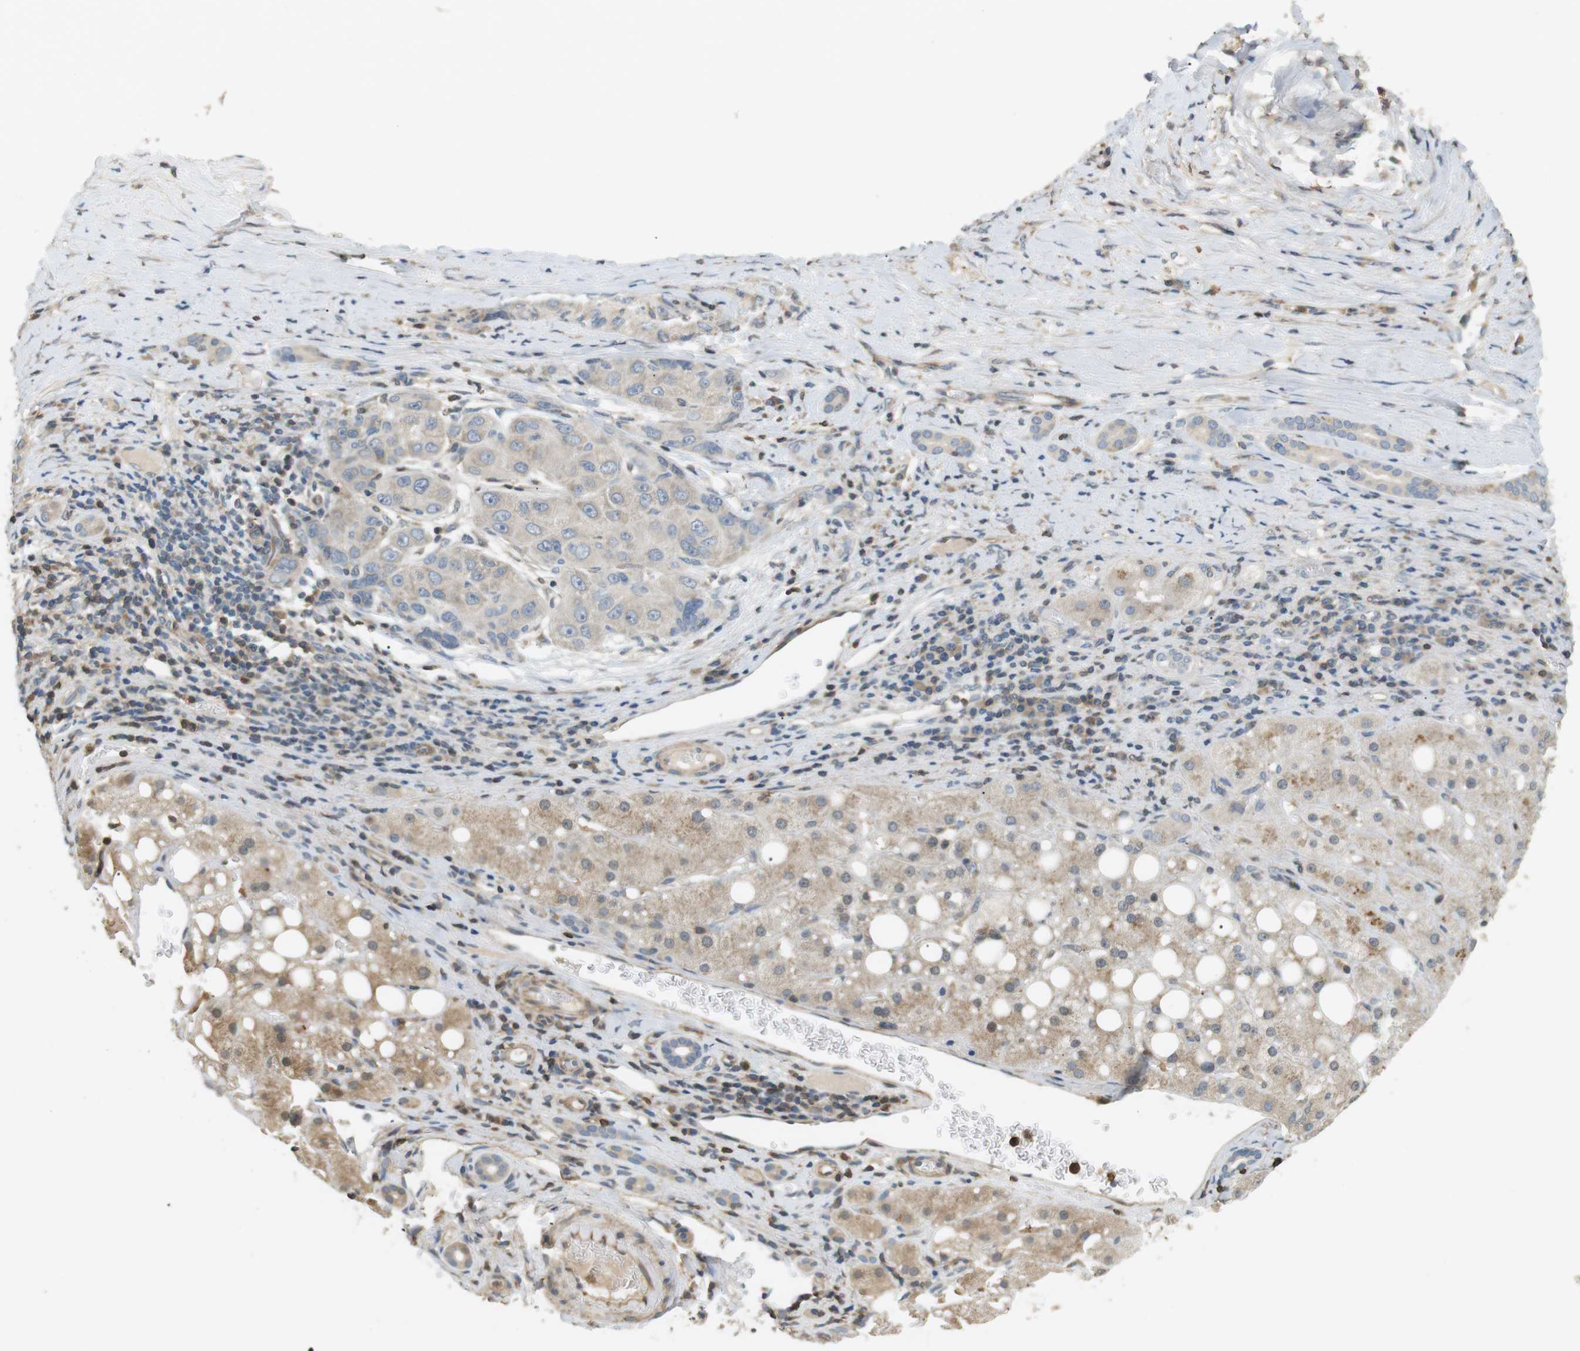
{"staining": {"intensity": "weak", "quantity": "25%-75%", "location": "cytoplasmic/membranous"}, "tissue": "liver cancer", "cell_type": "Tumor cells", "image_type": "cancer", "snomed": [{"axis": "morphology", "description": "Carcinoma, Hepatocellular, NOS"}, {"axis": "topography", "description": "Liver"}], "caption": "A low amount of weak cytoplasmic/membranous staining is appreciated in approximately 25%-75% of tumor cells in liver hepatocellular carcinoma tissue. The staining was performed using DAB, with brown indicating positive protein expression. Nuclei are stained blue with hematoxylin.", "gene": "P2RY1", "patient": {"sex": "male", "age": 80}}